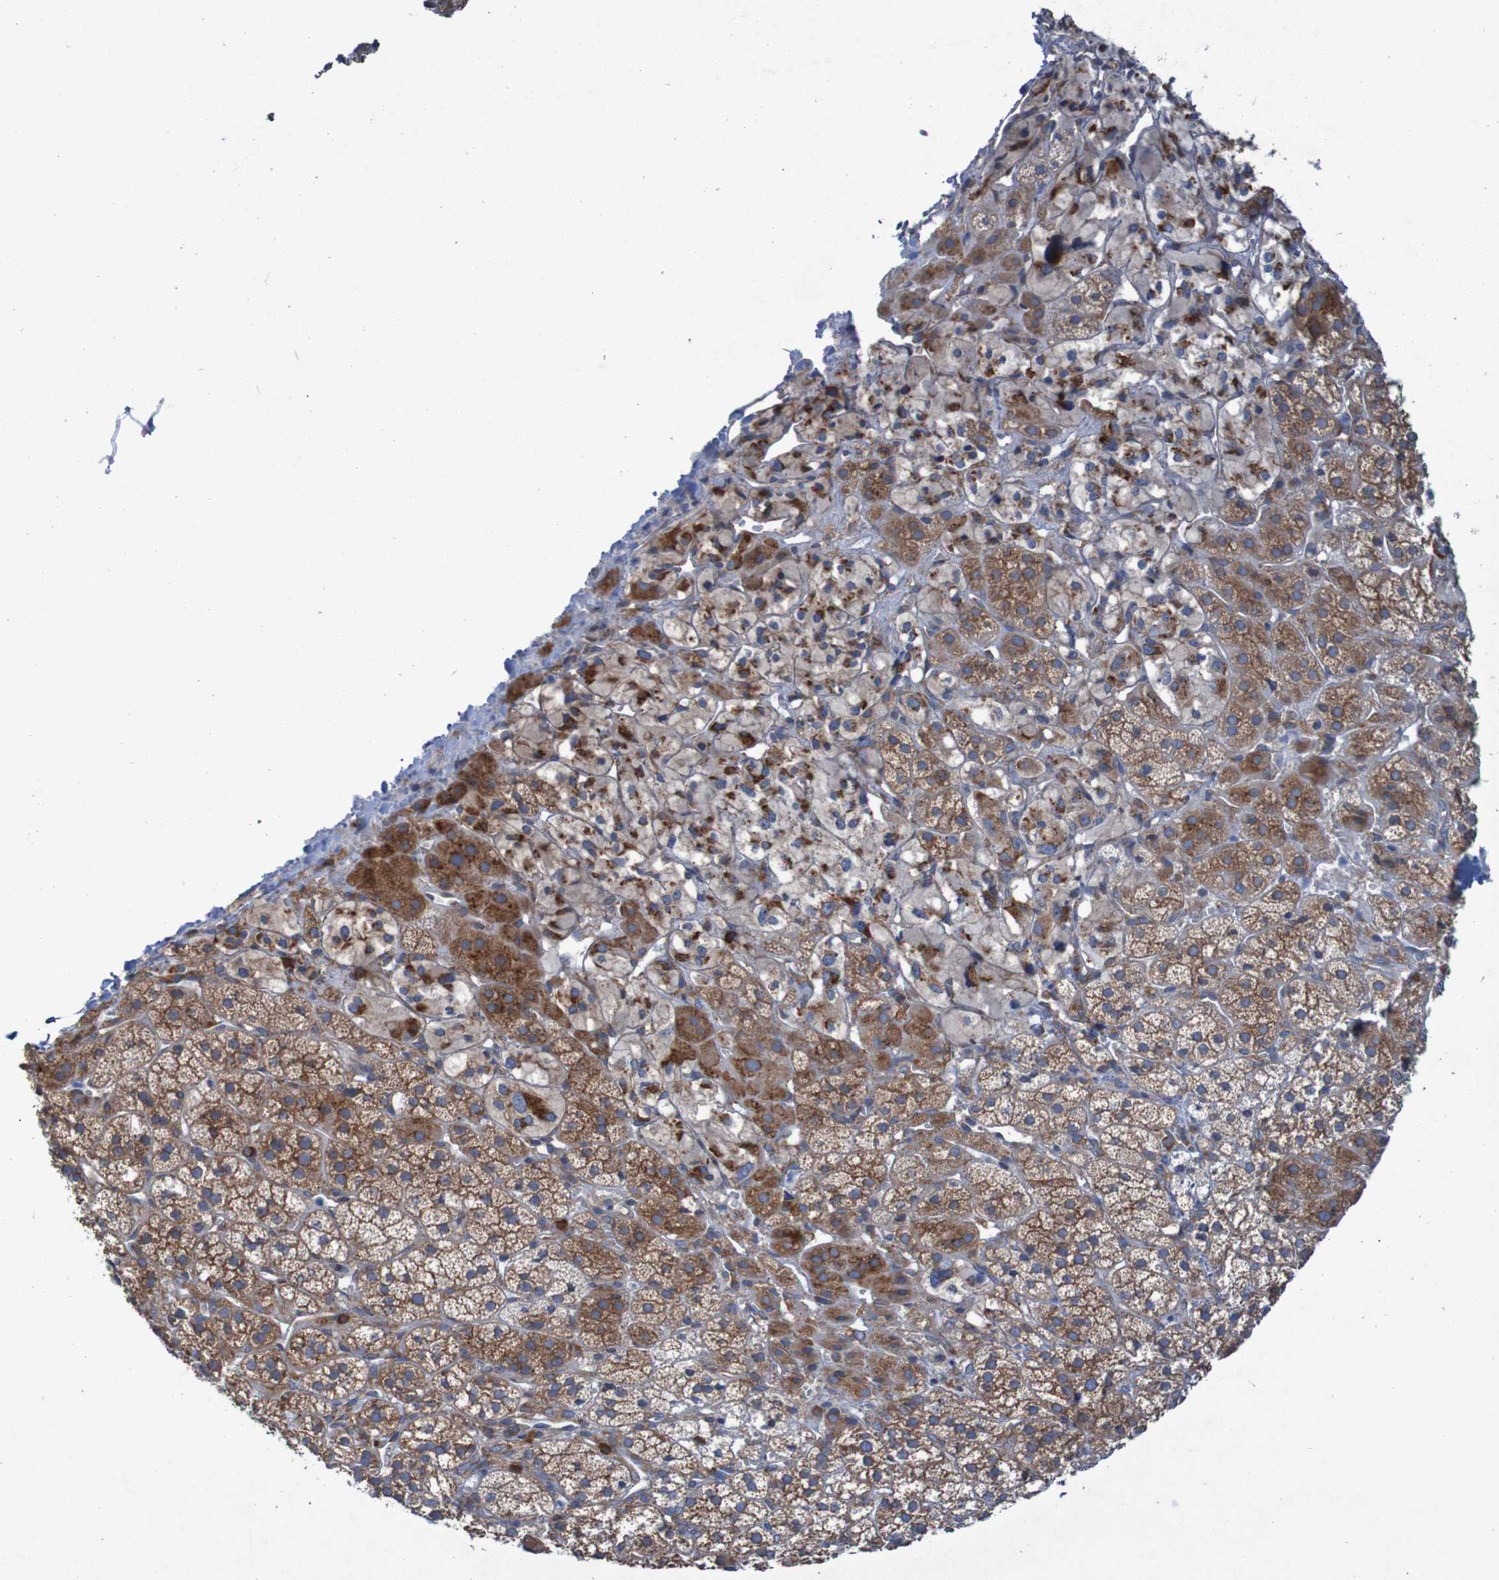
{"staining": {"intensity": "strong", "quantity": ">75%", "location": "cytoplasmic/membranous"}, "tissue": "adrenal gland", "cell_type": "Glandular cells", "image_type": "normal", "snomed": [{"axis": "morphology", "description": "Normal tissue, NOS"}, {"axis": "topography", "description": "Adrenal gland"}], "caption": "Immunohistochemistry (IHC) micrograph of unremarkable adrenal gland: adrenal gland stained using IHC shows high levels of strong protein expression localized specifically in the cytoplasmic/membranous of glandular cells, appearing as a cytoplasmic/membranous brown color.", "gene": "RPL10L", "patient": {"sex": "male", "age": 56}}